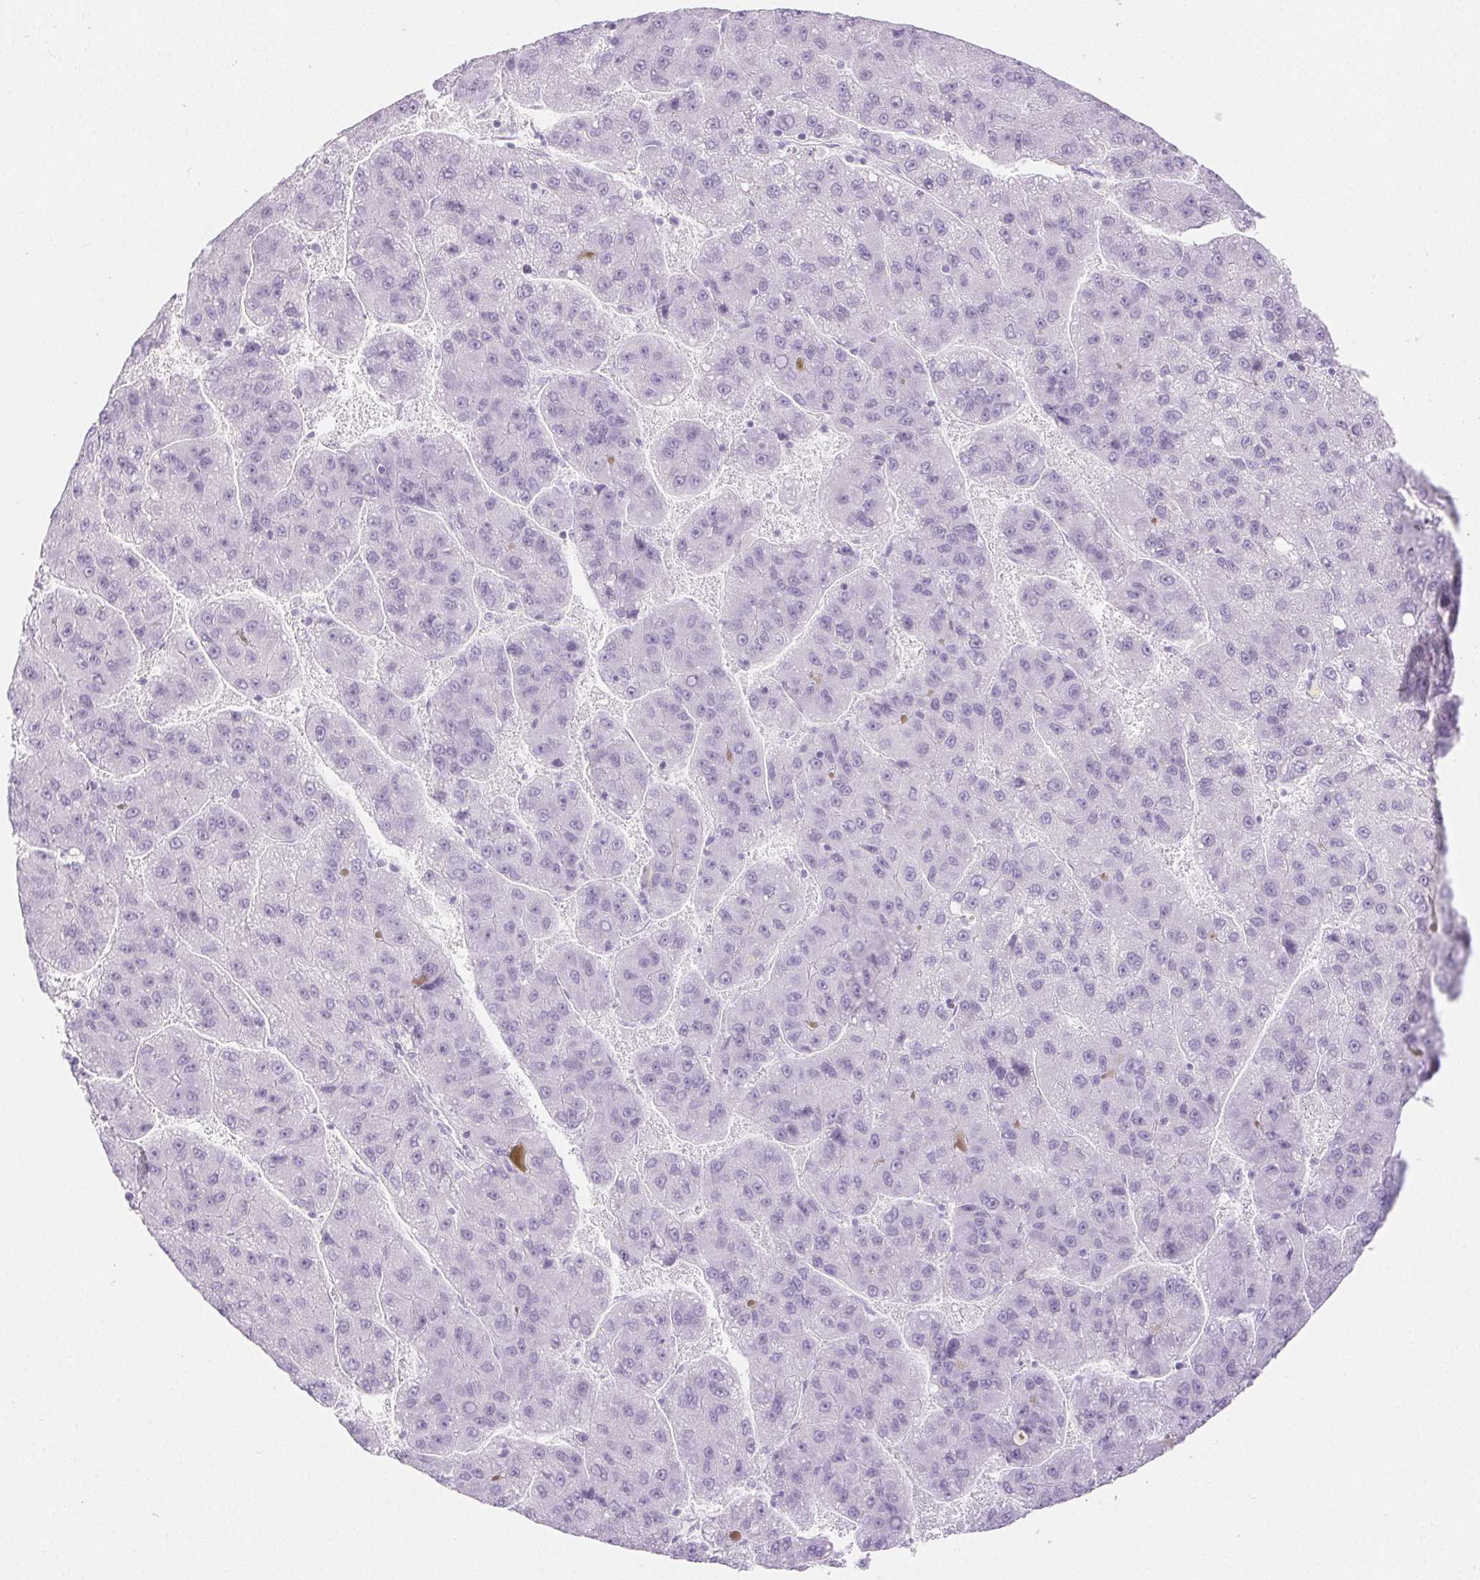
{"staining": {"intensity": "negative", "quantity": "none", "location": "none"}, "tissue": "liver cancer", "cell_type": "Tumor cells", "image_type": "cancer", "snomed": [{"axis": "morphology", "description": "Carcinoma, Hepatocellular, NOS"}, {"axis": "topography", "description": "Liver"}], "caption": "The micrograph exhibits no staining of tumor cells in liver cancer (hepatocellular carcinoma). (Brightfield microscopy of DAB (3,3'-diaminobenzidine) IHC at high magnification).", "gene": "SPRR3", "patient": {"sex": "female", "age": 82}}